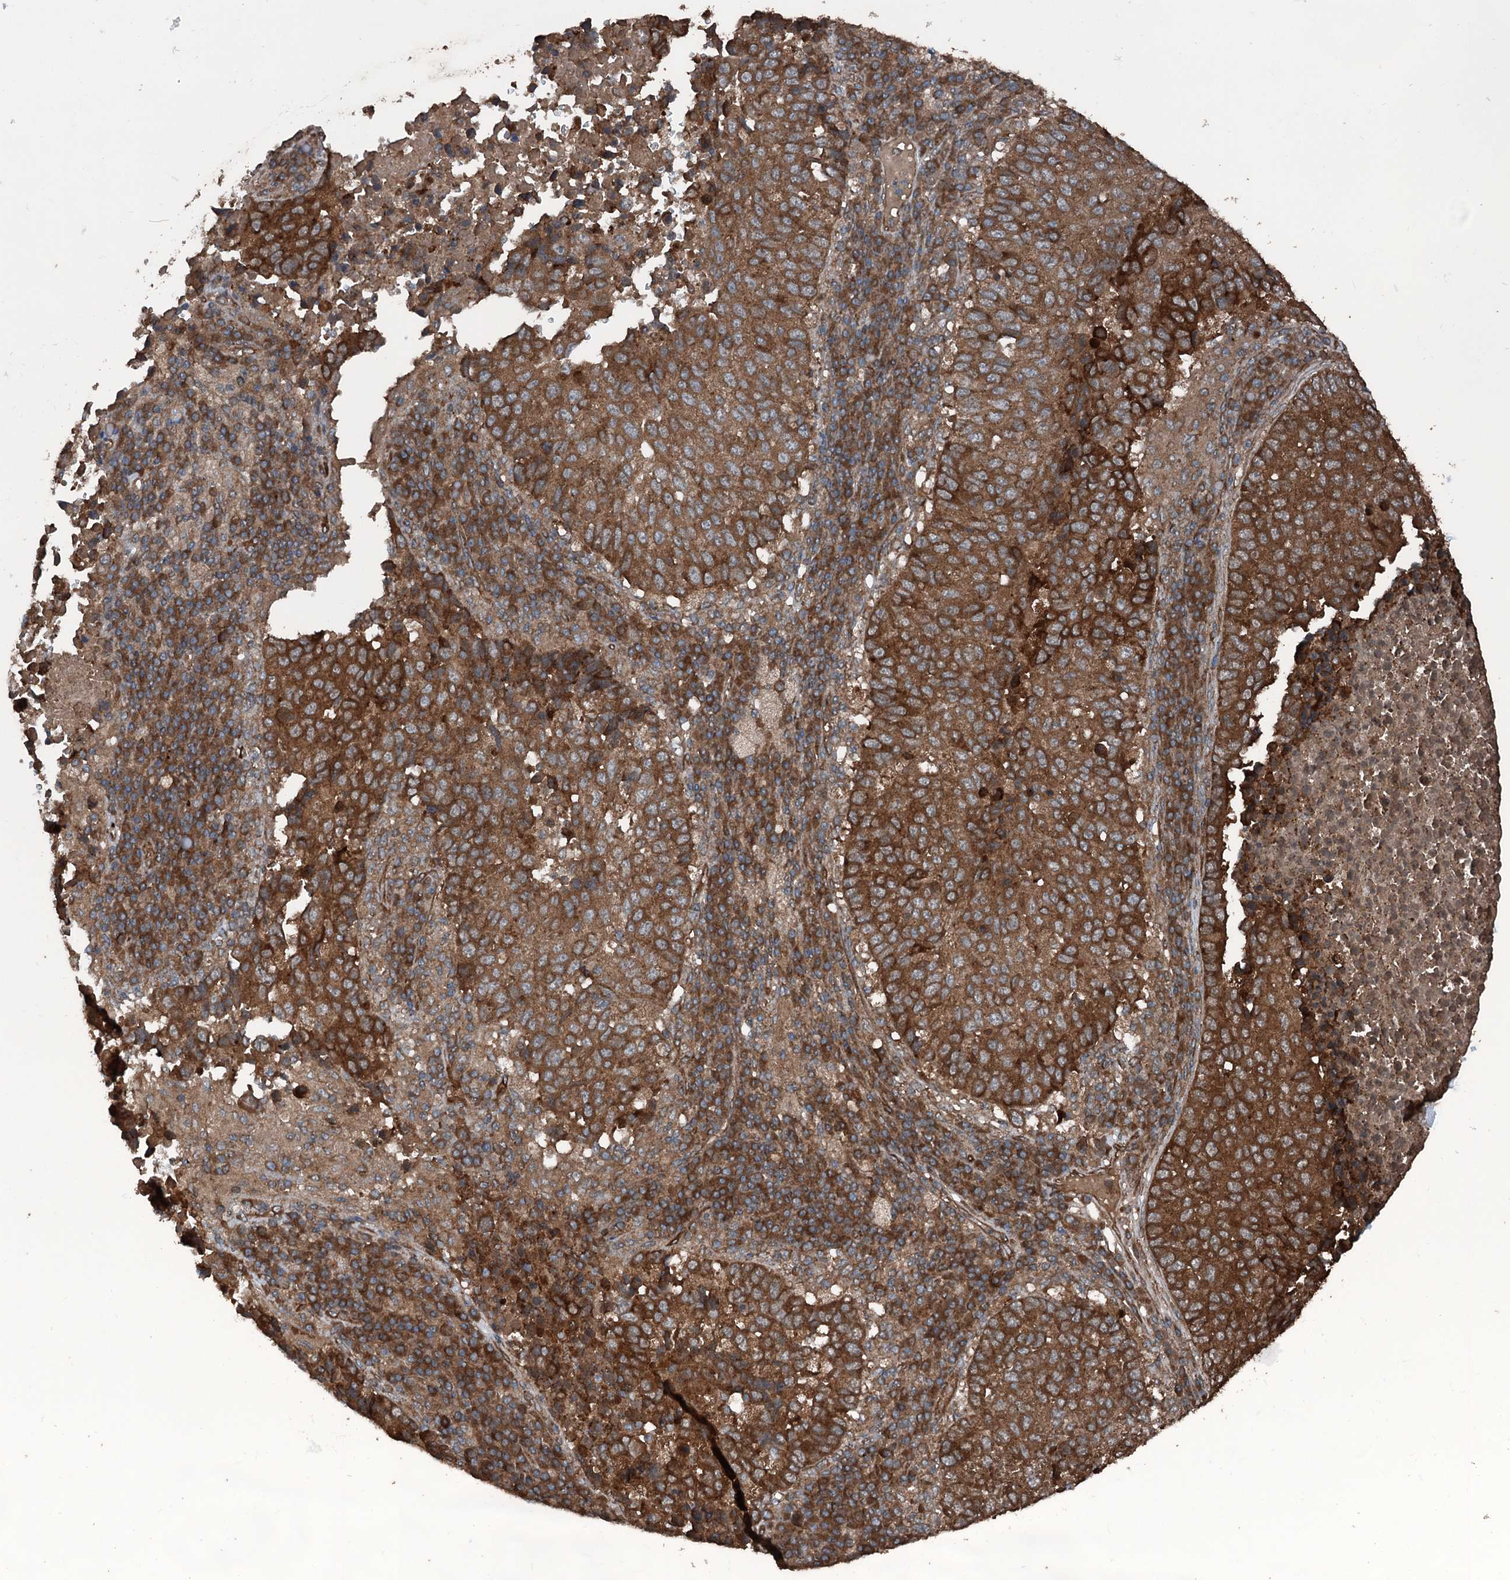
{"staining": {"intensity": "strong", "quantity": ">75%", "location": "cytoplasmic/membranous"}, "tissue": "lung cancer", "cell_type": "Tumor cells", "image_type": "cancer", "snomed": [{"axis": "morphology", "description": "Squamous cell carcinoma, NOS"}, {"axis": "topography", "description": "Lung"}], "caption": "High-power microscopy captured an IHC image of lung cancer (squamous cell carcinoma), revealing strong cytoplasmic/membranous expression in about >75% of tumor cells.", "gene": "RNF214", "patient": {"sex": "male", "age": 73}}